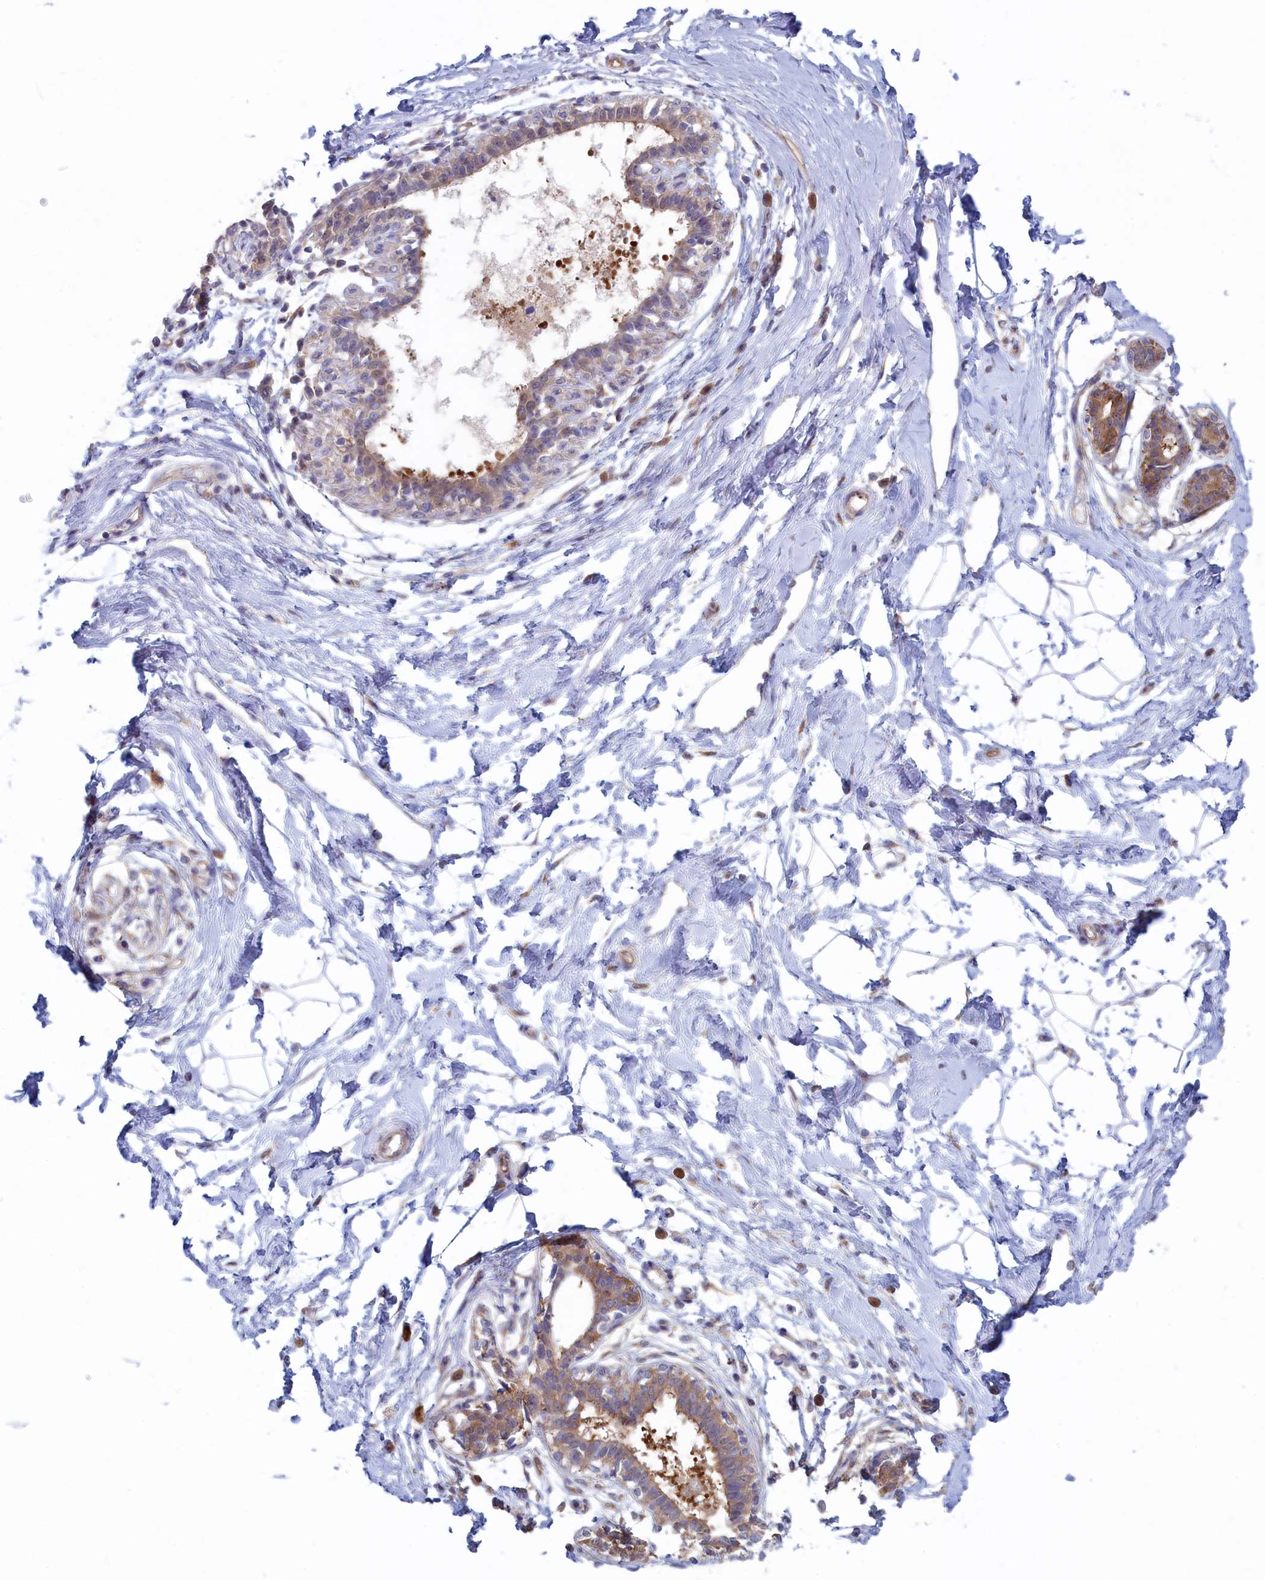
{"staining": {"intensity": "negative", "quantity": "none", "location": "none"}, "tissue": "breast", "cell_type": "Adipocytes", "image_type": "normal", "snomed": [{"axis": "morphology", "description": "Normal tissue, NOS"}, {"axis": "topography", "description": "Breast"}], "caption": "Breast was stained to show a protein in brown. There is no significant positivity in adipocytes.", "gene": "SYNDIG1L", "patient": {"sex": "female", "age": 45}}